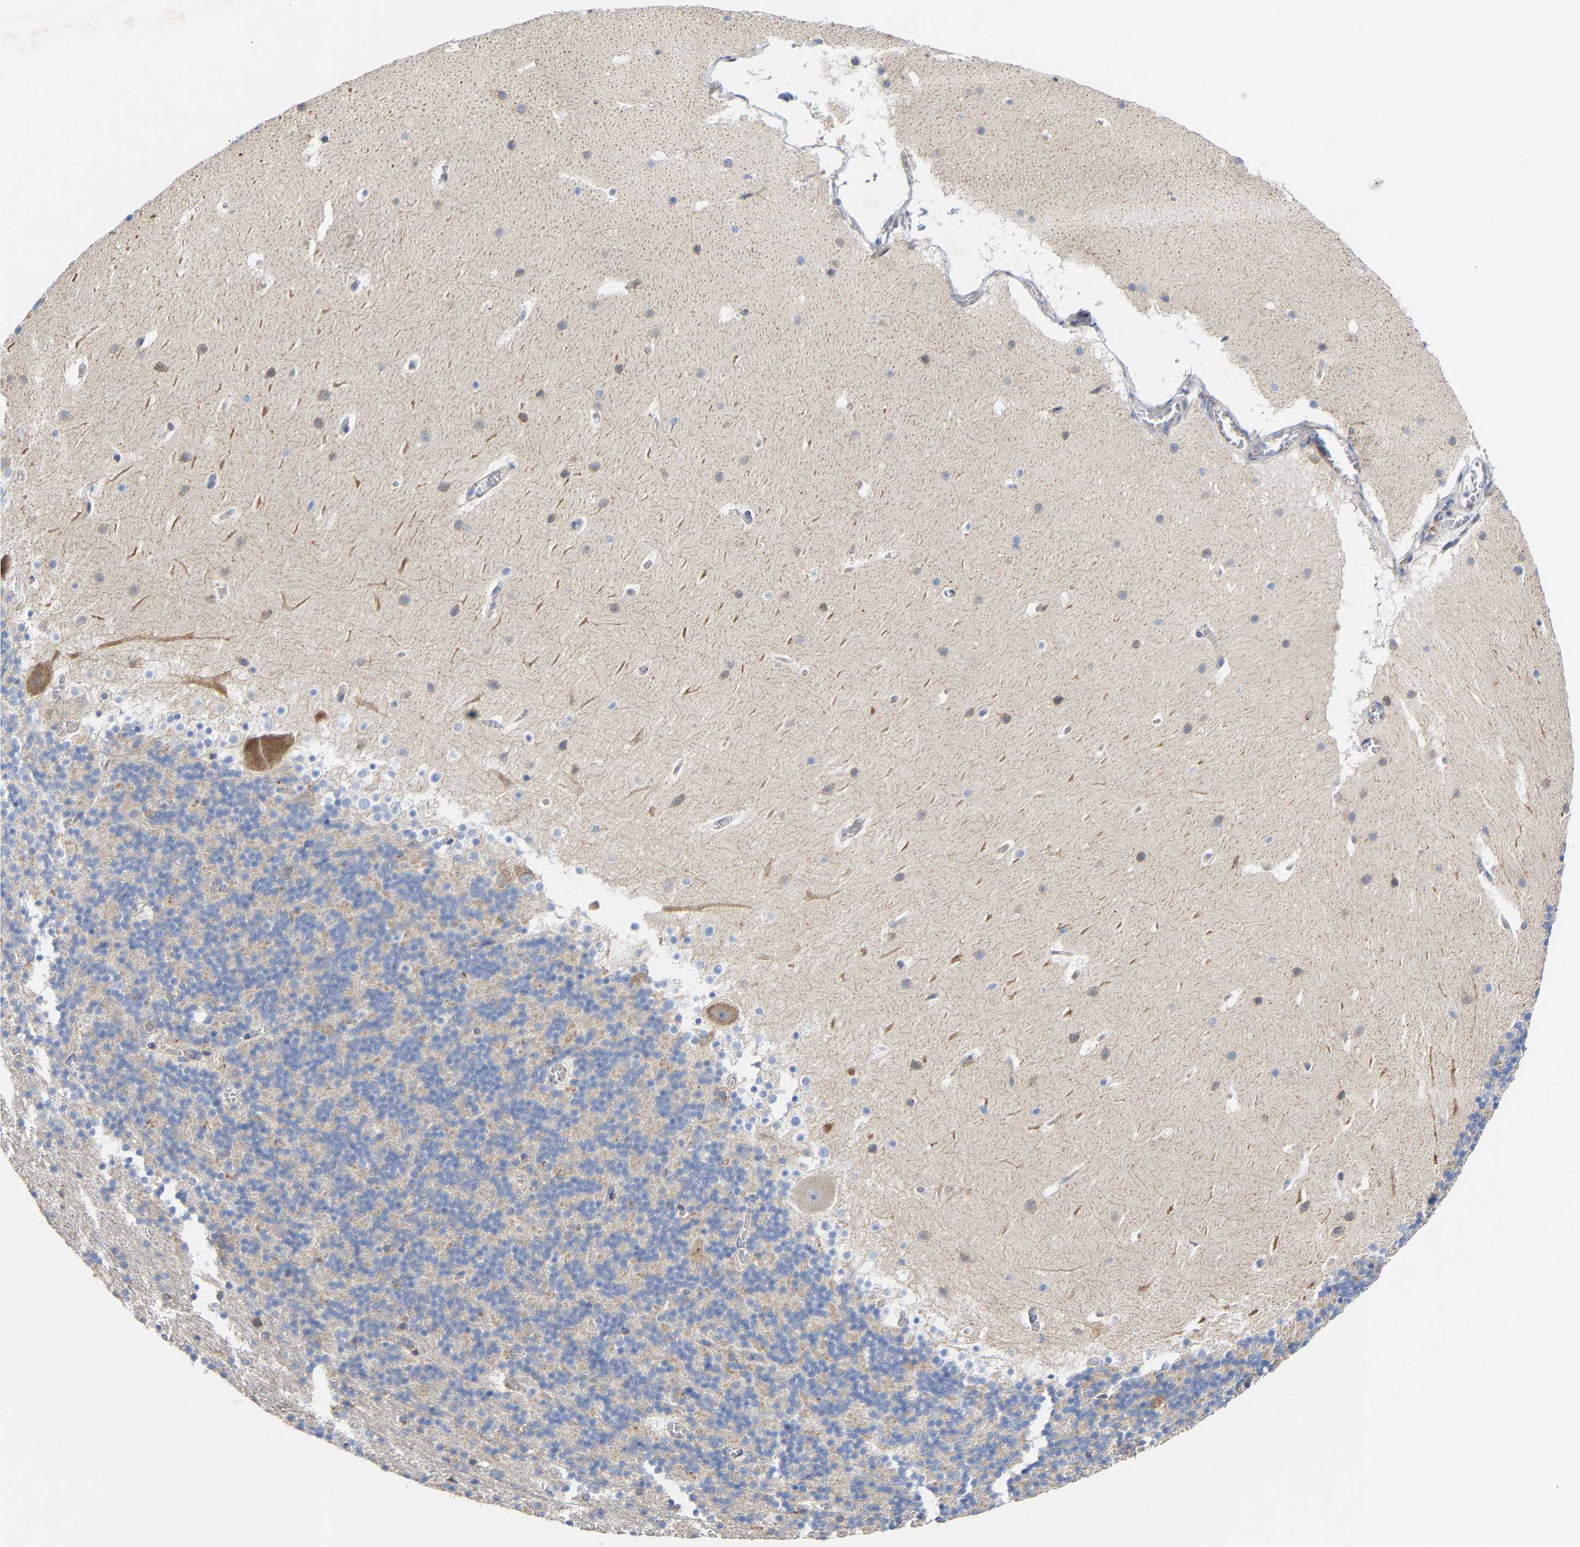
{"staining": {"intensity": "weak", "quantity": "<25%", "location": "cytoplasmic/membranous"}, "tissue": "cerebellum", "cell_type": "Cells in granular layer", "image_type": "normal", "snomed": [{"axis": "morphology", "description": "Normal tissue, NOS"}, {"axis": "topography", "description": "Cerebellum"}], "caption": "An immunohistochemistry (IHC) image of unremarkable cerebellum is shown. There is no staining in cells in granular layer of cerebellum. (Brightfield microscopy of DAB IHC at high magnification).", "gene": "PPP1R15A", "patient": {"sex": "male", "age": 45}}